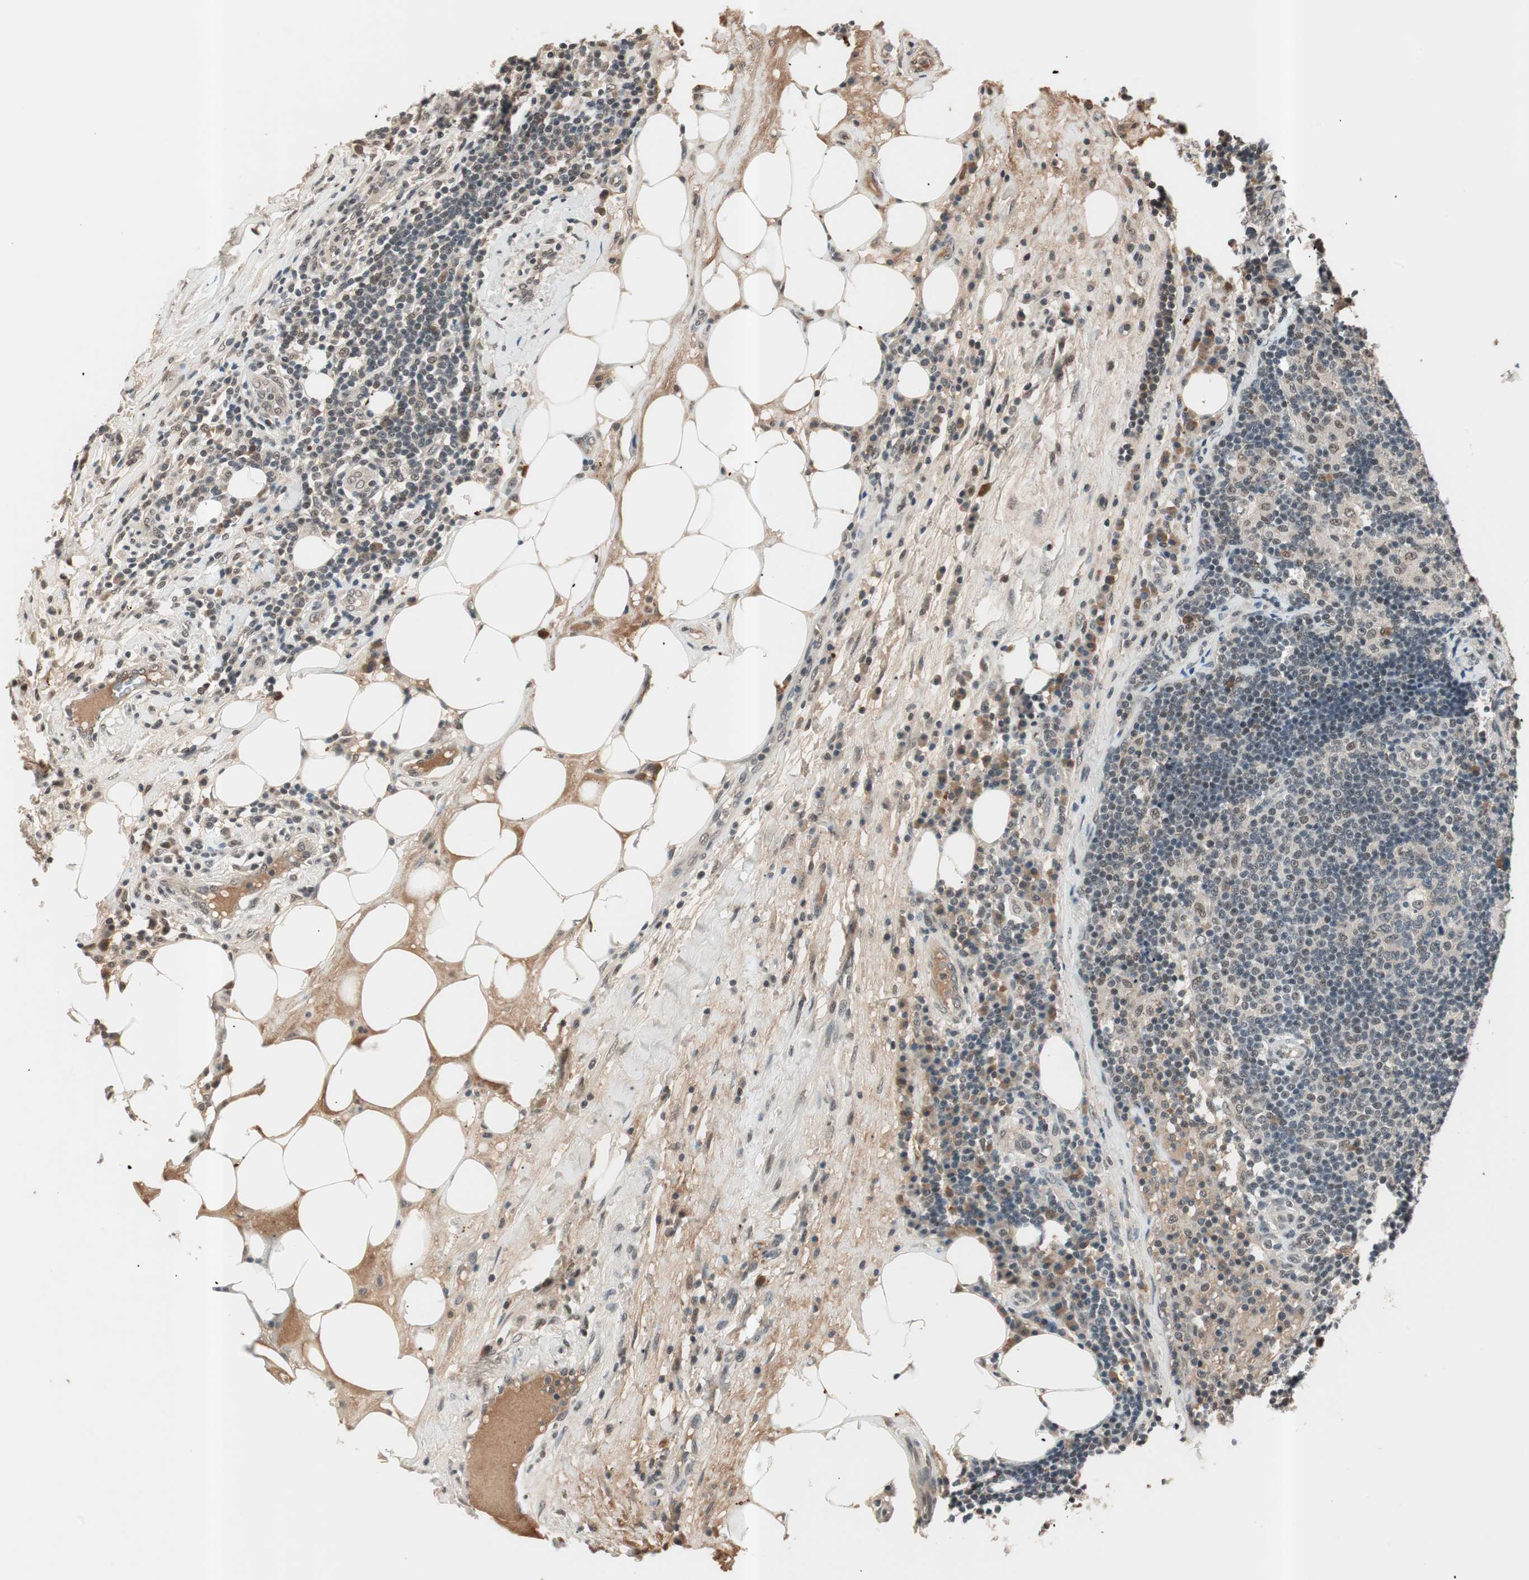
{"staining": {"intensity": "weak", "quantity": "25%-75%", "location": "nuclear"}, "tissue": "lymph node", "cell_type": "Germinal center cells", "image_type": "normal", "snomed": [{"axis": "morphology", "description": "Normal tissue, NOS"}, {"axis": "morphology", "description": "Squamous cell carcinoma, metastatic, NOS"}, {"axis": "topography", "description": "Lymph node"}], "caption": "The photomicrograph exhibits immunohistochemical staining of unremarkable lymph node. There is weak nuclear positivity is seen in approximately 25%-75% of germinal center cells.", "gene": "NFRKB", "patient": {"sex": "female", "age": 53}}